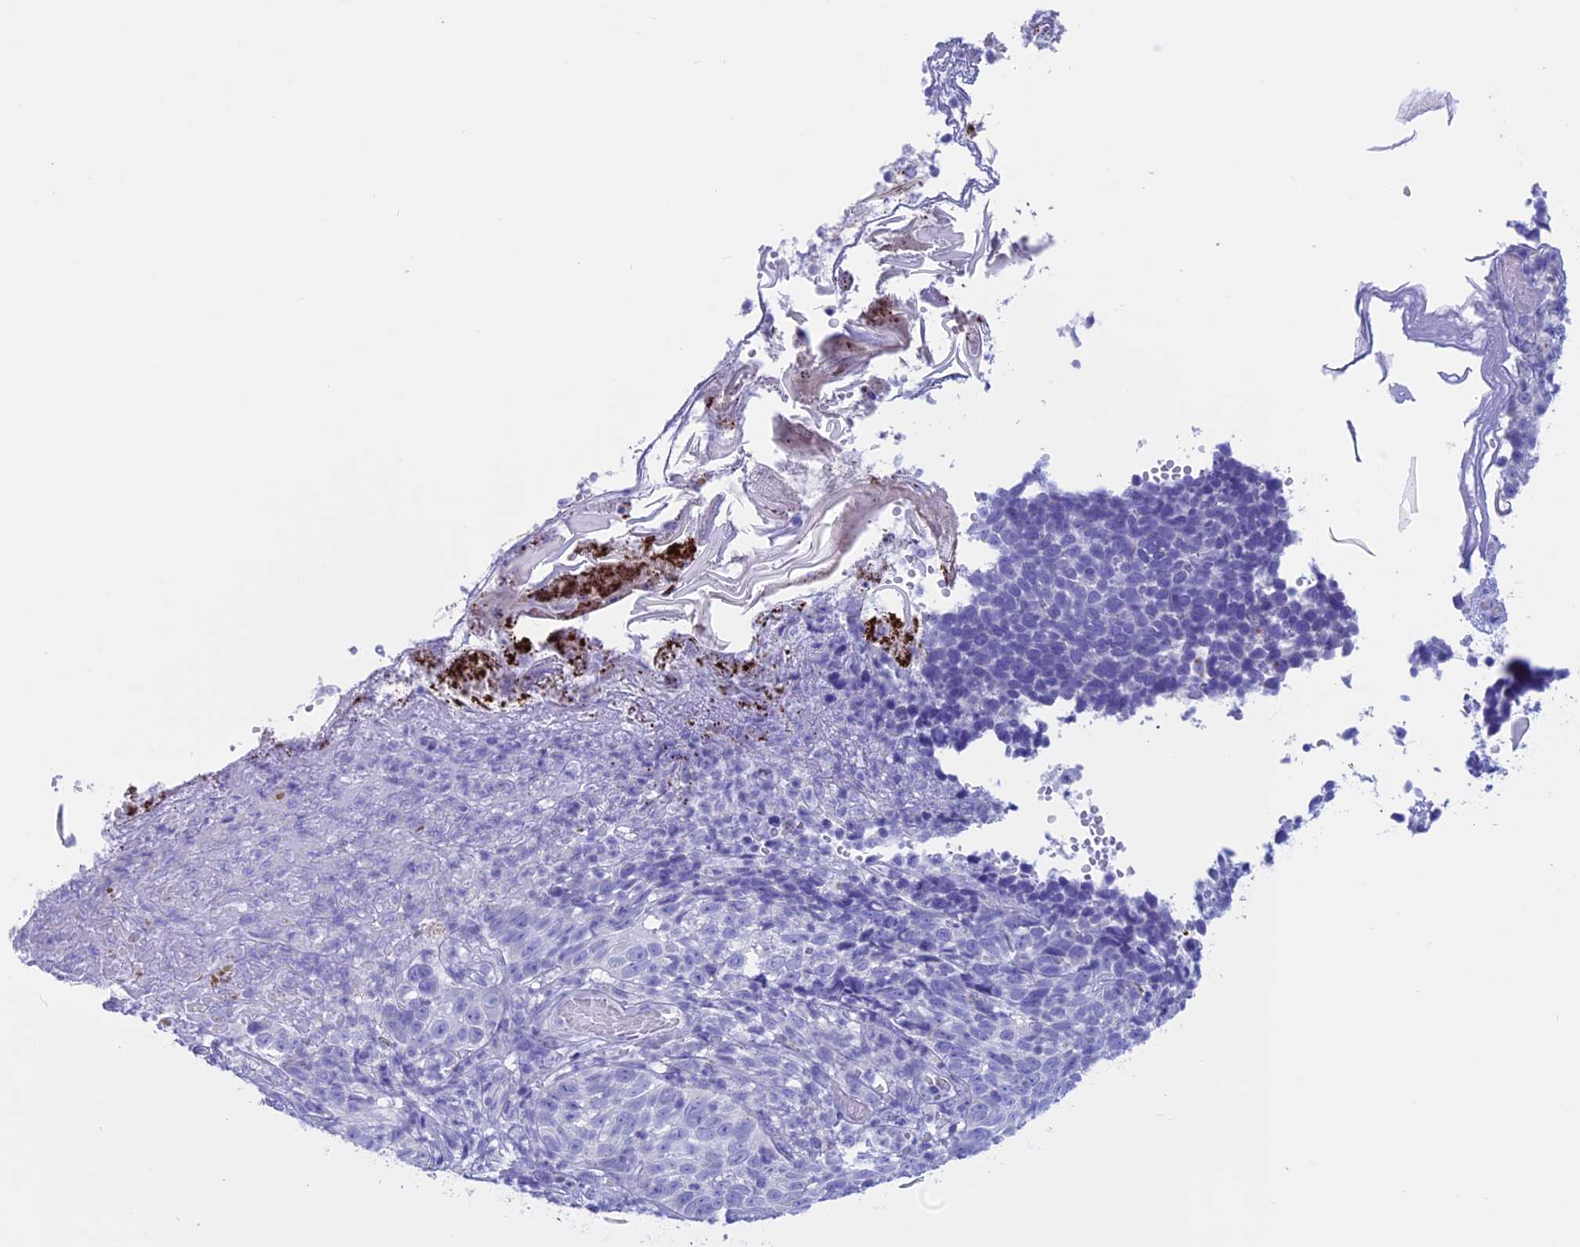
{"staining": {"intensity": "negative", "quantity": "none", "location": "none"}, "tissue": "skin cancer", "cell_type": "Tumor cells", "image_type": "cancer", "snomed": [{"axis": "morphology", "description": "Basal cell carcinoma"}, {"axis": "topography", "description": "Skin"}], "caption": "A high-resolution image shows IHC staining of skin cancer (basal cell carcinoma), which shows no significant positivity in tumor cells.", "gene": "RP1", "patient": {"sex": "female", "age": 84}}